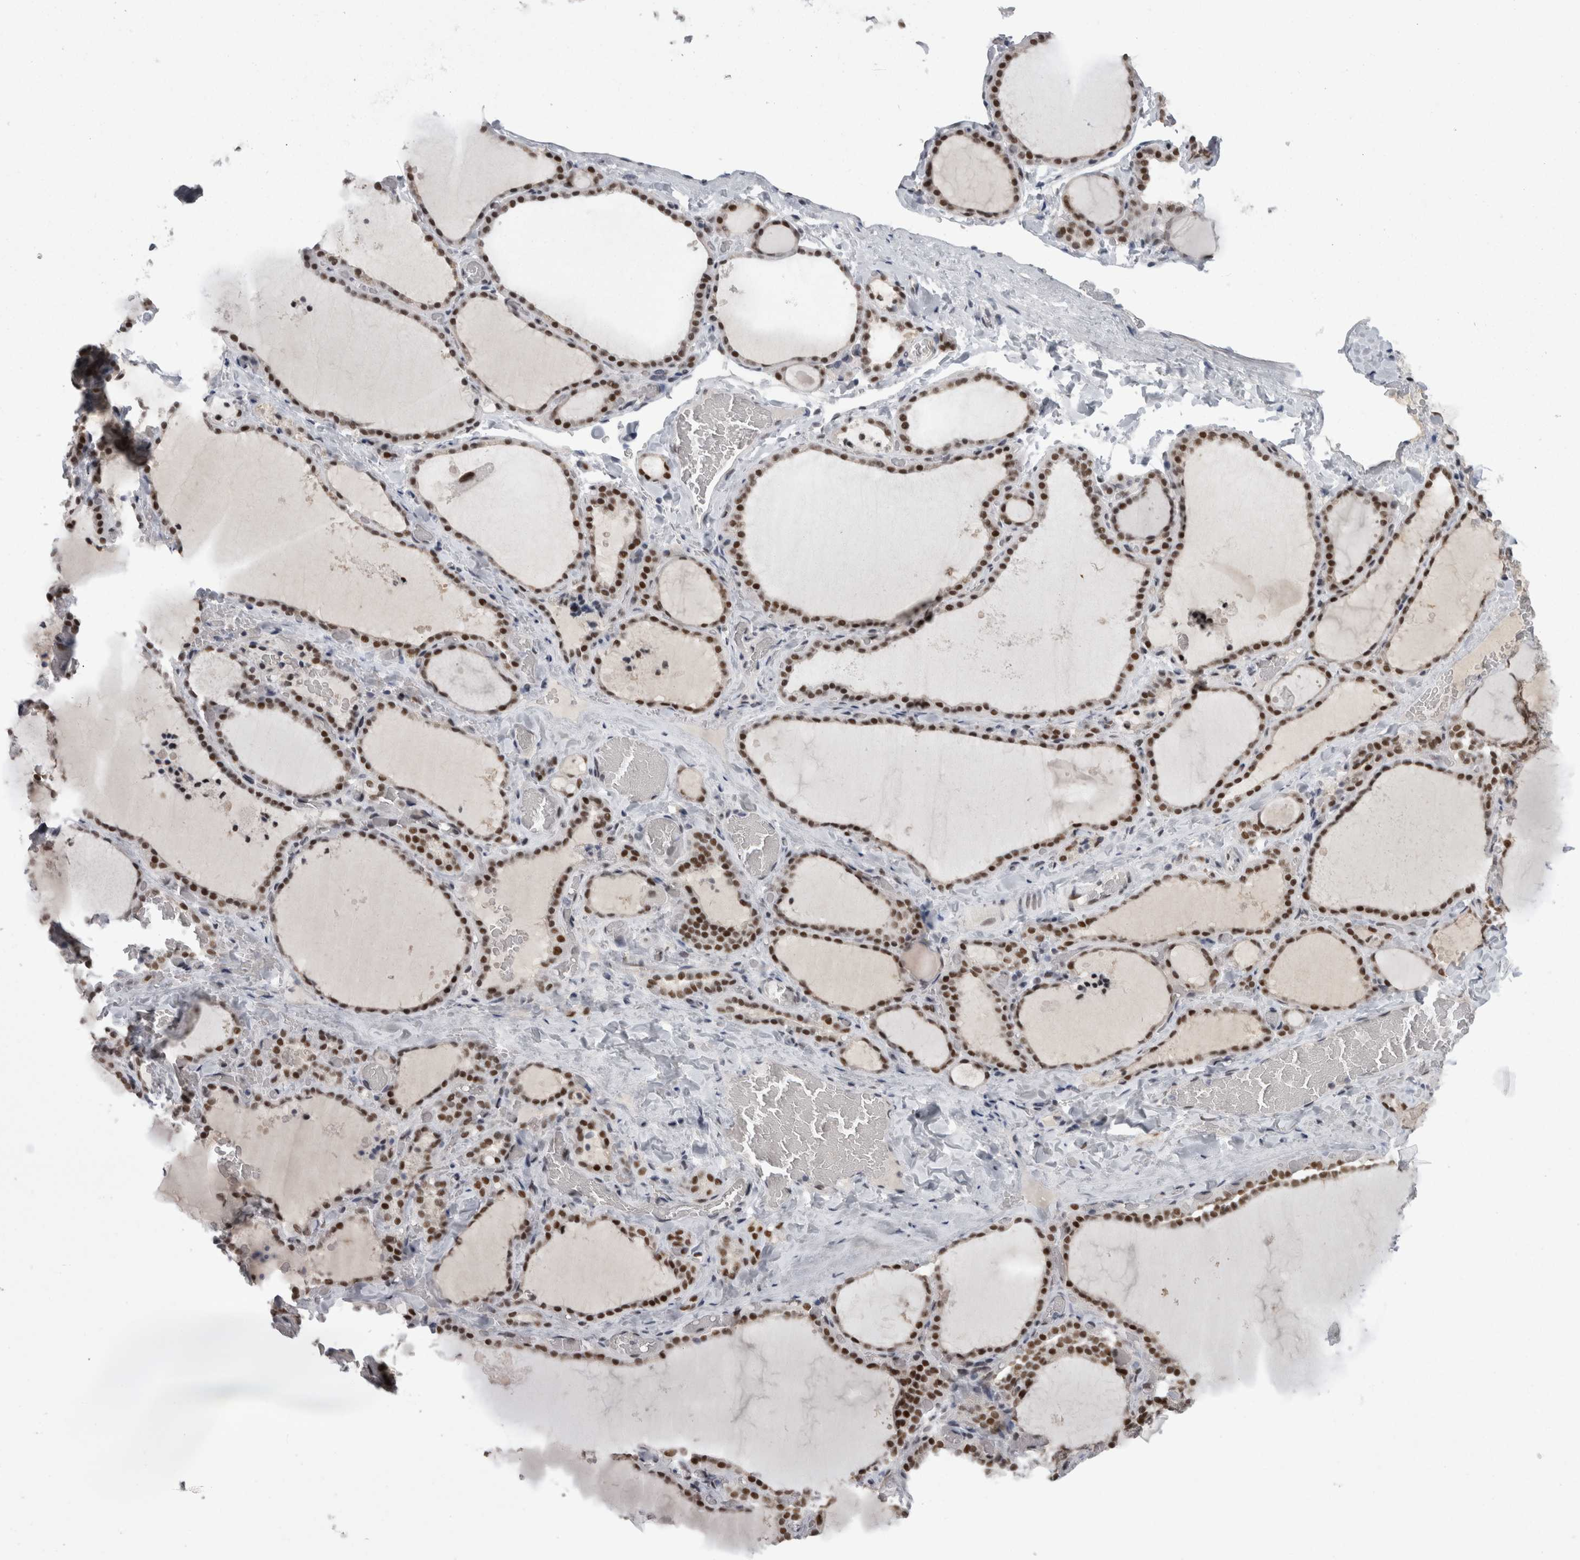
{"staining": {"intensity": "strong", "quantity": ">75%", "location": "nuclear"}, "tissue": "thyroid gland", "cell_type": "Glandular cells", "image_type": "normal", "snomed": [{"axis": "morphology", "description": "Normal tissue, NOS"}, {"axis": "topography", "description": "Thyroid gland"}], "caption": "The micrograph shows staining of normal thyroid gland, revealing strong nuclear protein positivity (brown color) within glandular cells.", "gene": "C1orf54", "patient": {"sex": "female", "age": 22}}